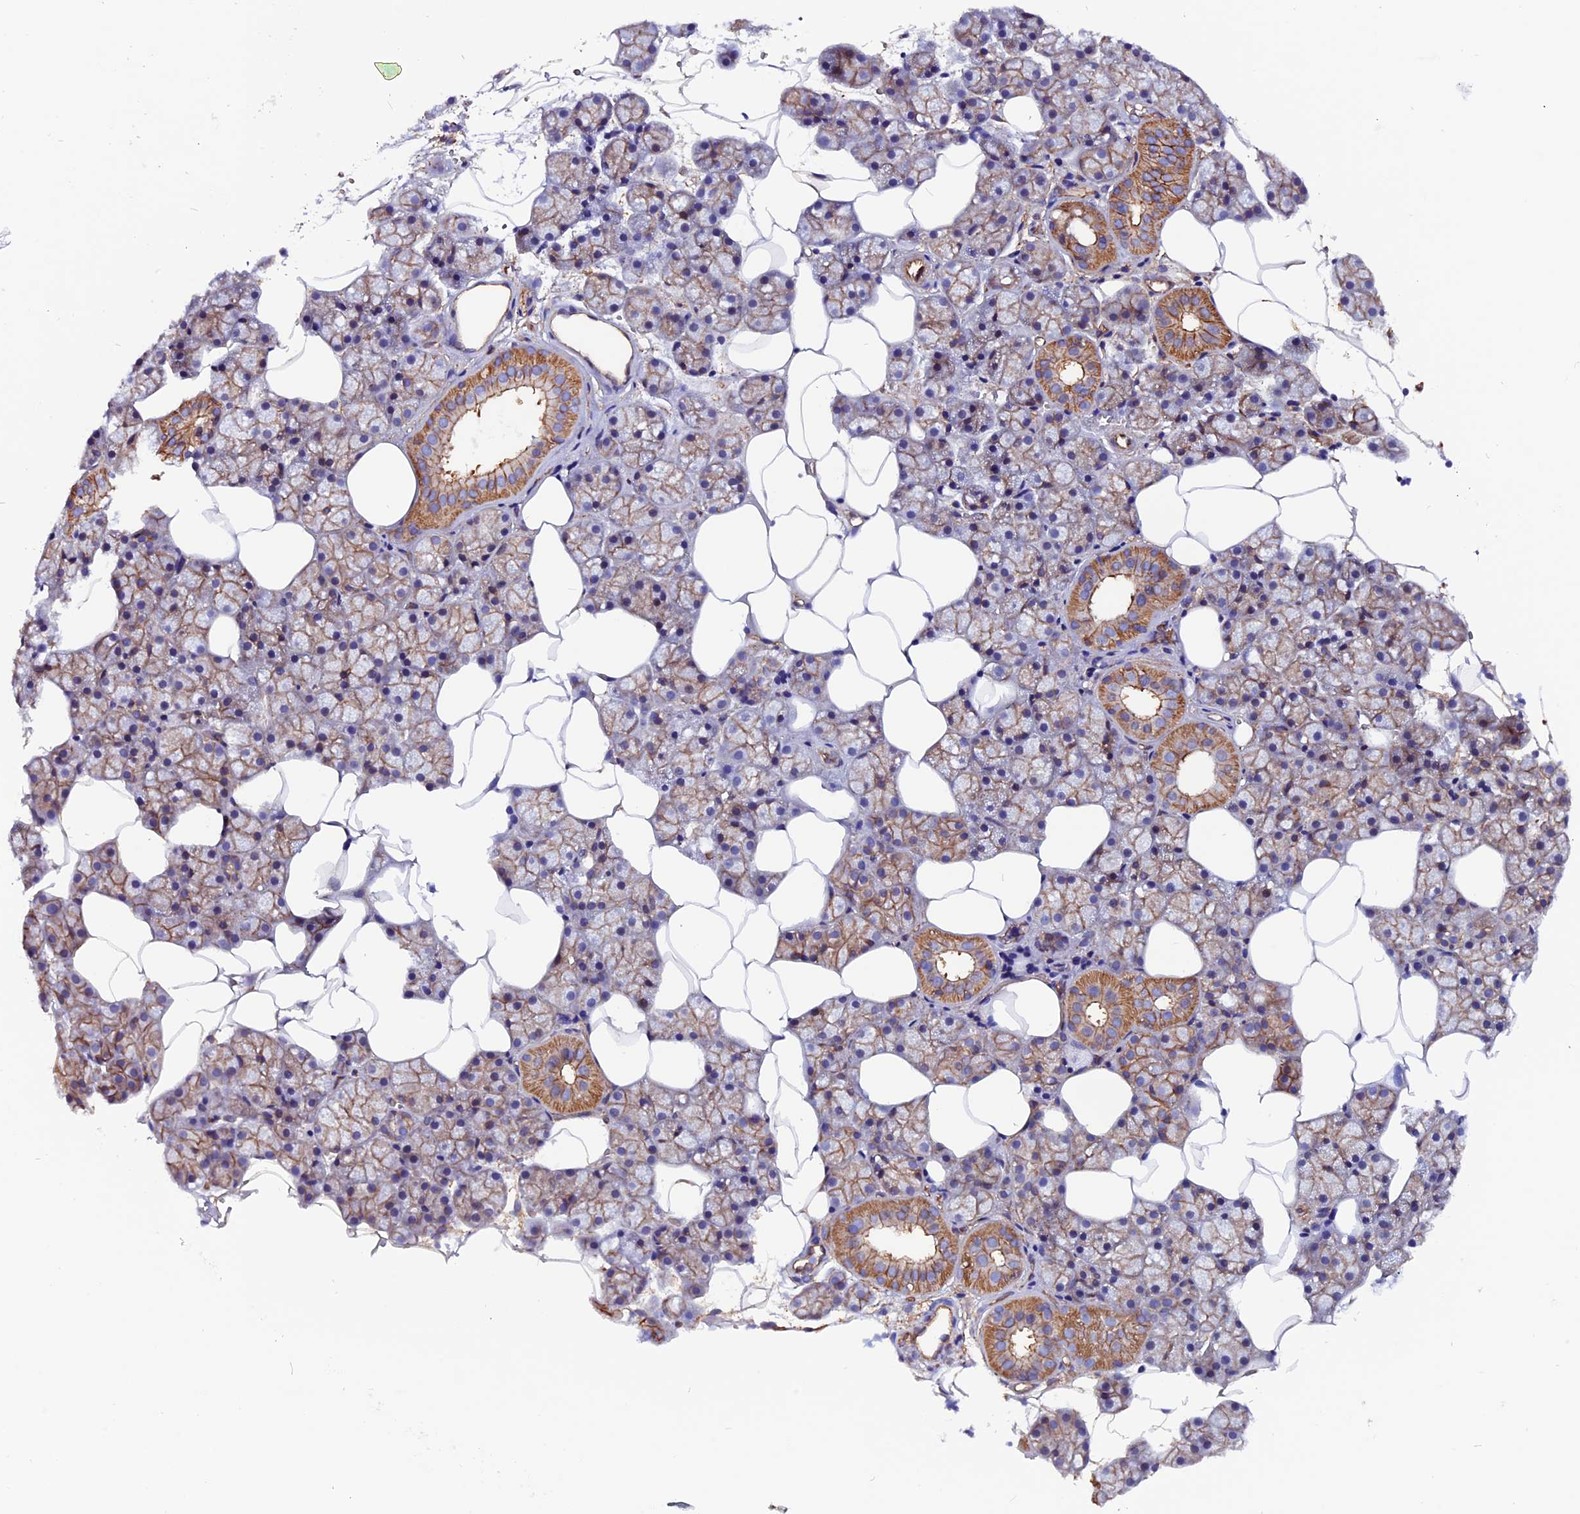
{"staining": {"intensity": "moderate", "quantity": ">75%", "location": "cytoplasmic/membranous"}, "tissue": "salivary gland", "cell_type": "Glandular cells", "image_type": "normal", "snomed": [{"axis": "morphology", "description": "Normal tissue, NOS"}, {"axis": "topography", "description": "Salivary gland"}], "caption": "Immunohistochemical staining of normal salivary gland reveals >75% levels of moderate cytoplasmic/membranous protein staining in about >75% of glandular cells.", "gene": "ZNF749", "patient": {"sex": "male", "age": 62}}